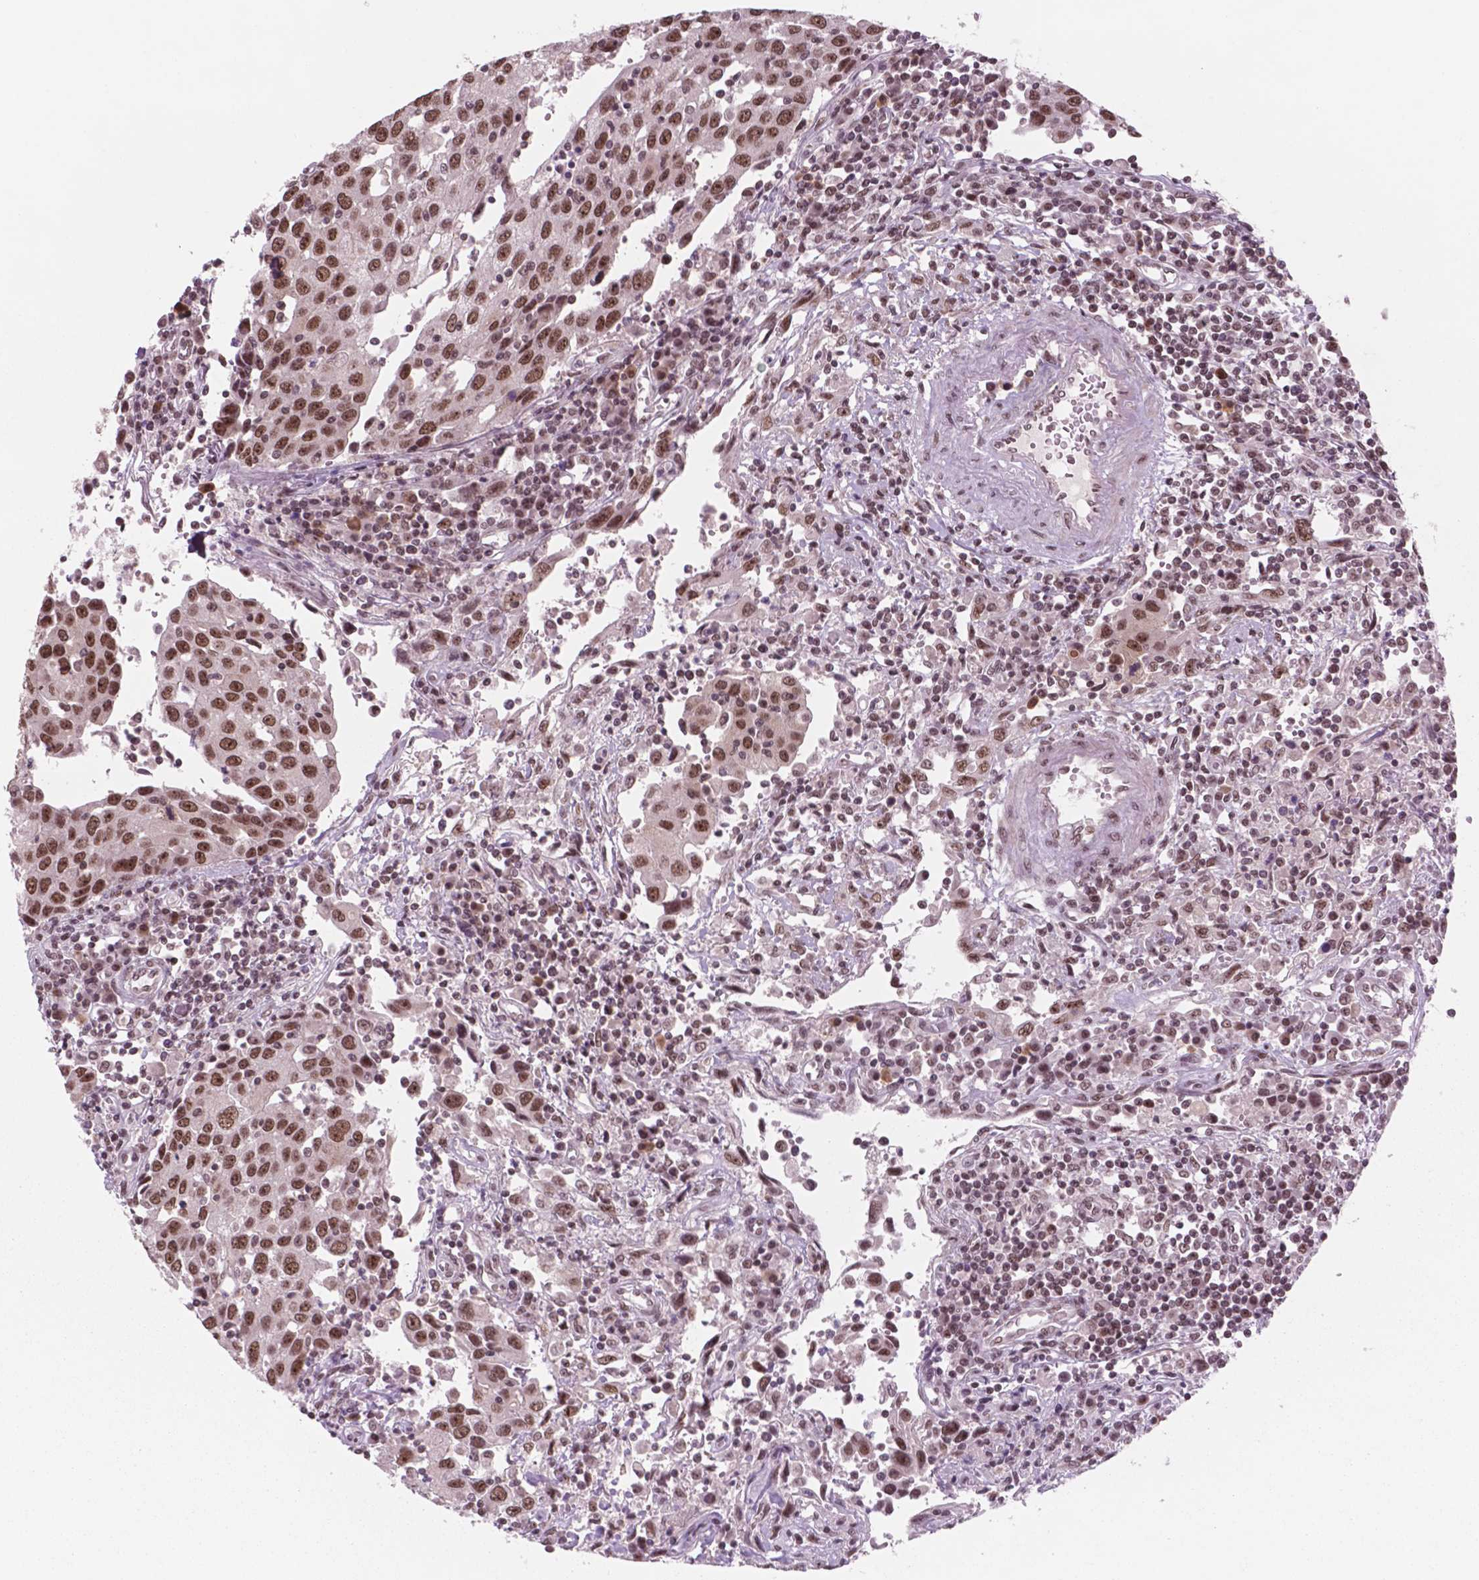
{"staining": {"intensity": "strong", "quantity": ">75%", "location": "nuclear"}, "tissue": "urothelial cancer", "cell_type": "Tumor cells", "image_type": "cancer", "snomed": [{"axis": "morphology", "description": "Urothelial carcinoma, High grade"}, {"axis": "topography", "description": "Urinary bladder"}], "caption": "Protein analysis of urothelial cancer tissue displays strong nuclear staining in about >75% of tumor cells.", "gene": "POLR2E", "patient": {"sex": "female", "age": 85}}